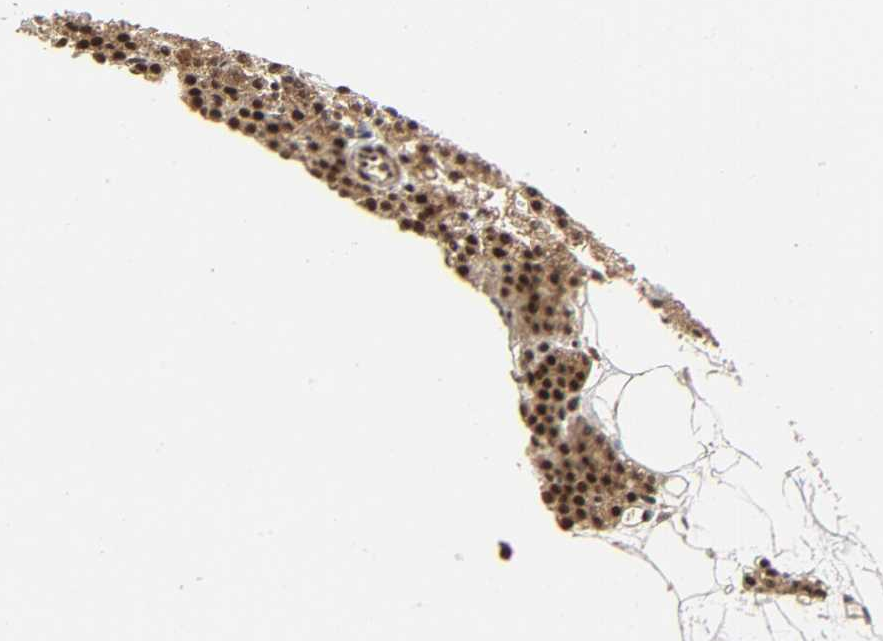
{"staining": {"intensity": "strong", "quantity": ">75%", "location": "cytoplasmic/membranous,nuclear"}, "tissue": "parathyroid gland", "cell_type": "Glandular cells", "image_type": "normal", "snomed": [{"axis": "morphology", "description": "Normal tissue, NOS"}, {"axis": "topography", "description": "Parathyroid gland"}], "caption": "Parathyroid gland stained with immunohistochemistry (IHC) reveals strong cytoplasmic/membranous,nuclear expression in about >75% of glandular cells. The staining is performed using DAB brown chromogen to label protein expression. The nuclei are counter-stained blue using hematoxylin.", "gene": "ZKSCAN8", "patient": {"sex": "male", "age": 24}}